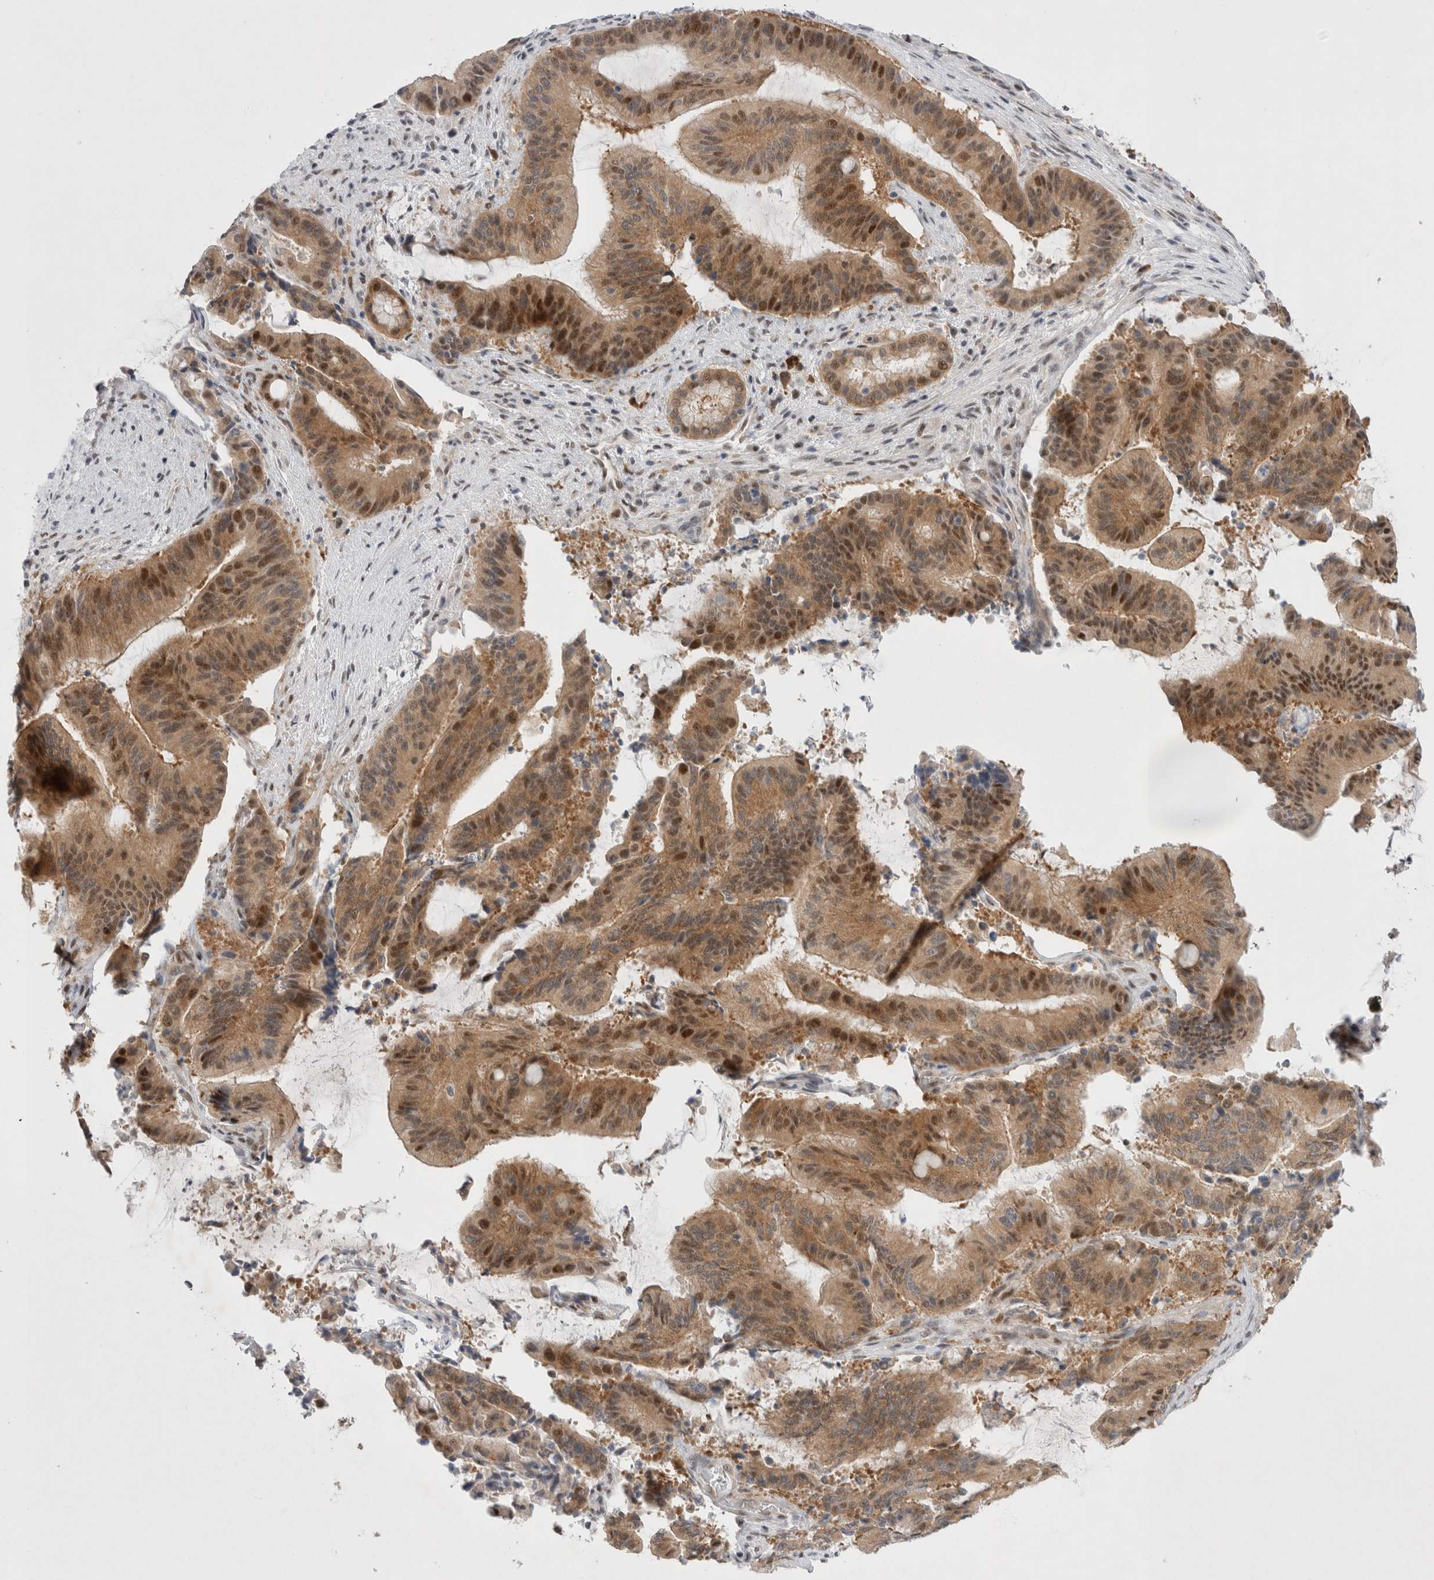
{"staining": {"intensity": "moderate", "quantity": ">75%", "location": "cytoplasmic/membranous,nuclear"}, "tissue": "liver cancer", "cell_type": "Tumor cells", "image_type": "cancer", "snomed": [{"axis": "morphology", "description": "Normal tissue, NOS"}, {"axis": "morphology", "description": "Cholangiocarcinoma"}, {"axis": "topography", "description": "Liver"}, {"axis": "topography", "description": "Peripheral nerve tissue"}], "caption": "Immunohistochemistry (IHC) histopathology image of neoplastic tissue: human liver cancer (cholangiocarcinoma) stained using immunohistochemistry (IHC) displays medium levels of moderate protein expression localized specifically in the cytoplasmic/membranous and nuclear of tumor cells, appearing as a cytoplasmic/membranous and nuclear brown color.", "gene": "WIPF2", "patient": {"sex": "female", "age": 73}}